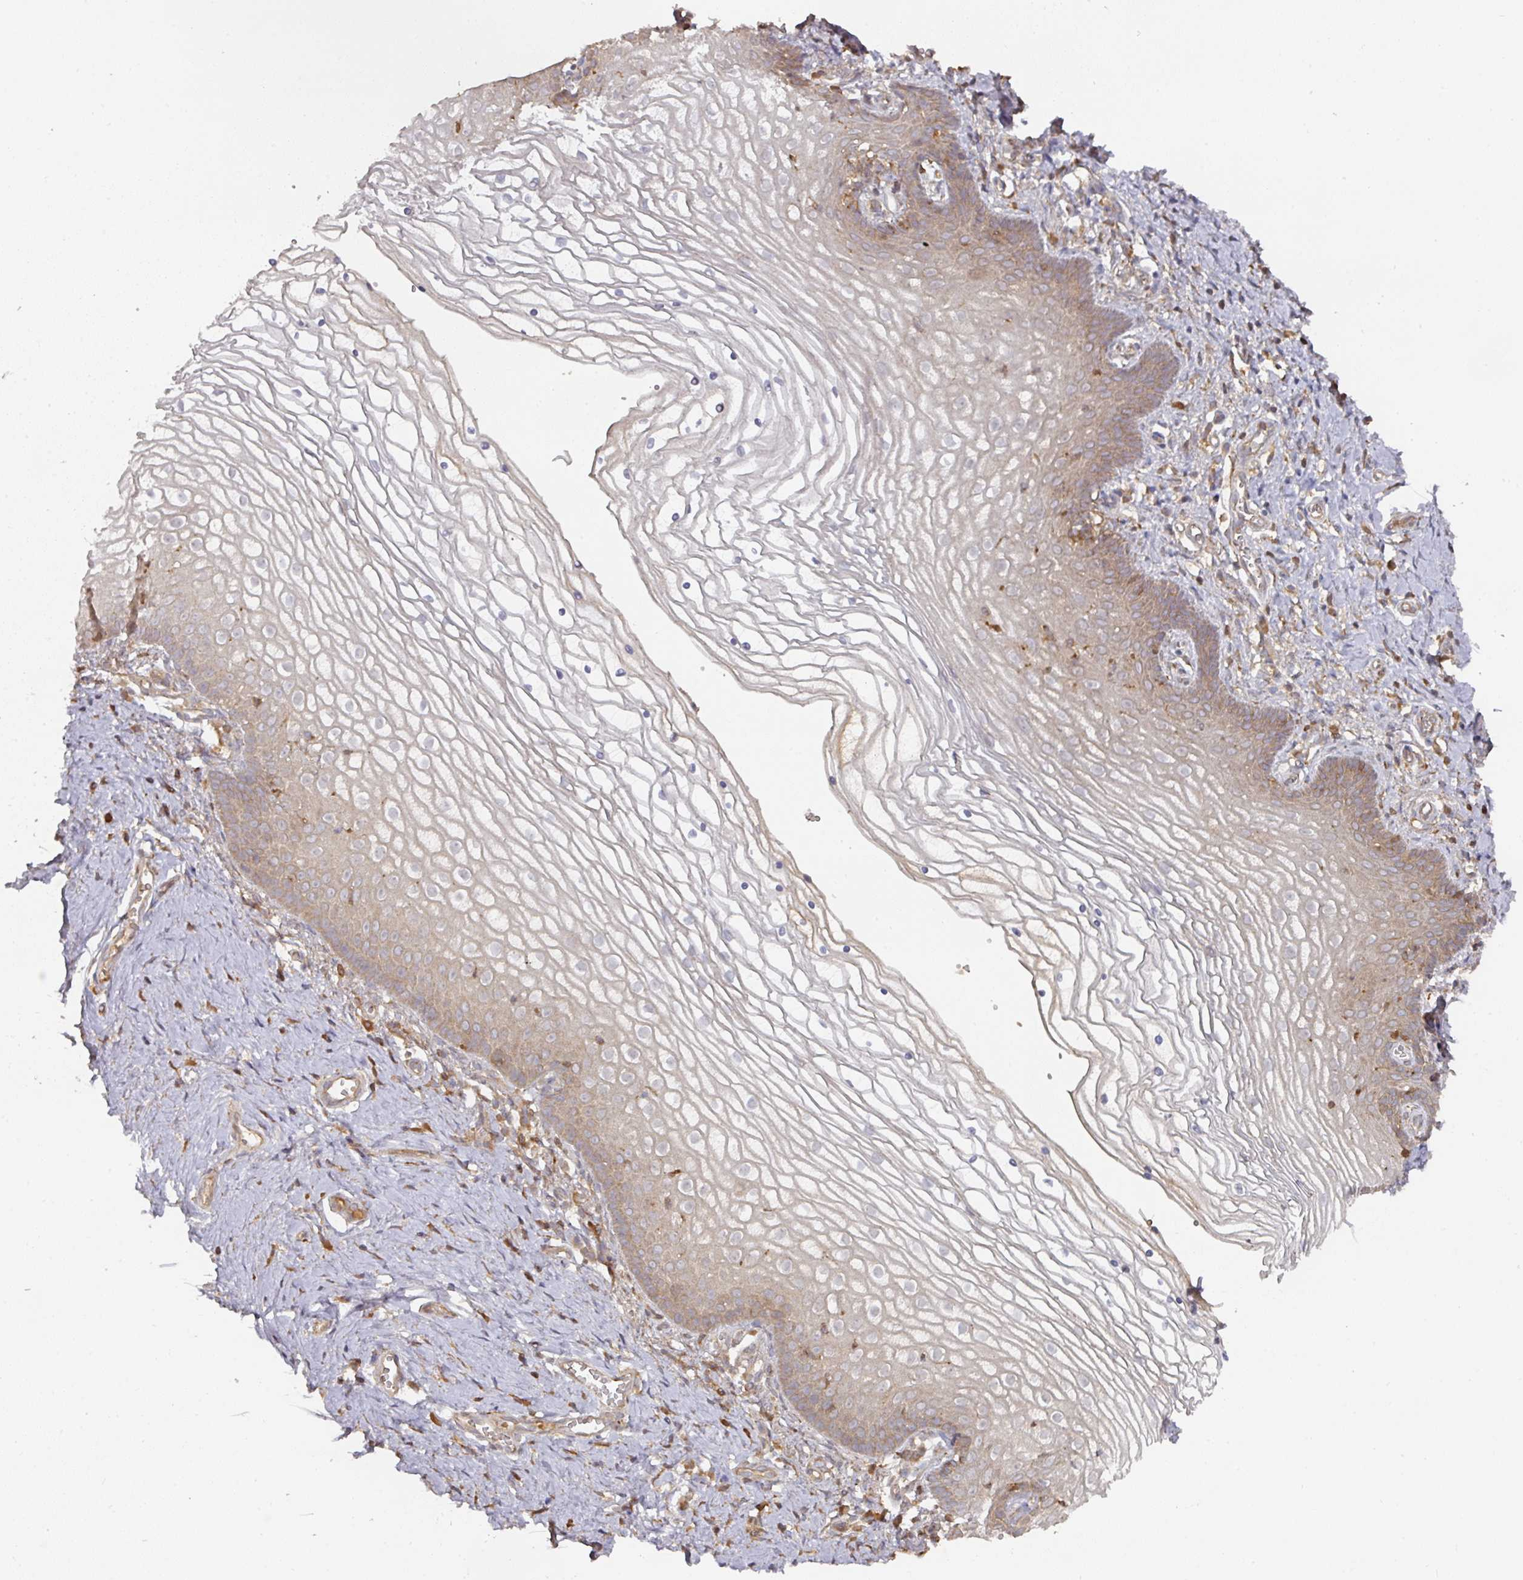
{"staining": {"intensity": "moderate", "quantity": "25%-75%", "location": "cytoplasmic/membranous"}, "tissue": "vagina", "cell_type": "Squamous epithelial cells", "image_type": "normal", "snomed": [{"axis": "morphology", "description": "Normal tissue, NOS"}, {"axis": "topography", "description": "Vagina"}], "caption": "This histopathology image exhibits immunohistochemistry (IHC) staining of benign human vagina, with medium moderate cytoplasmic/membranous positivity in about 25%-75% of squamous epithelial cells.", "gene": "CEP95", "patient": {"sex": "female", "age": 56}}